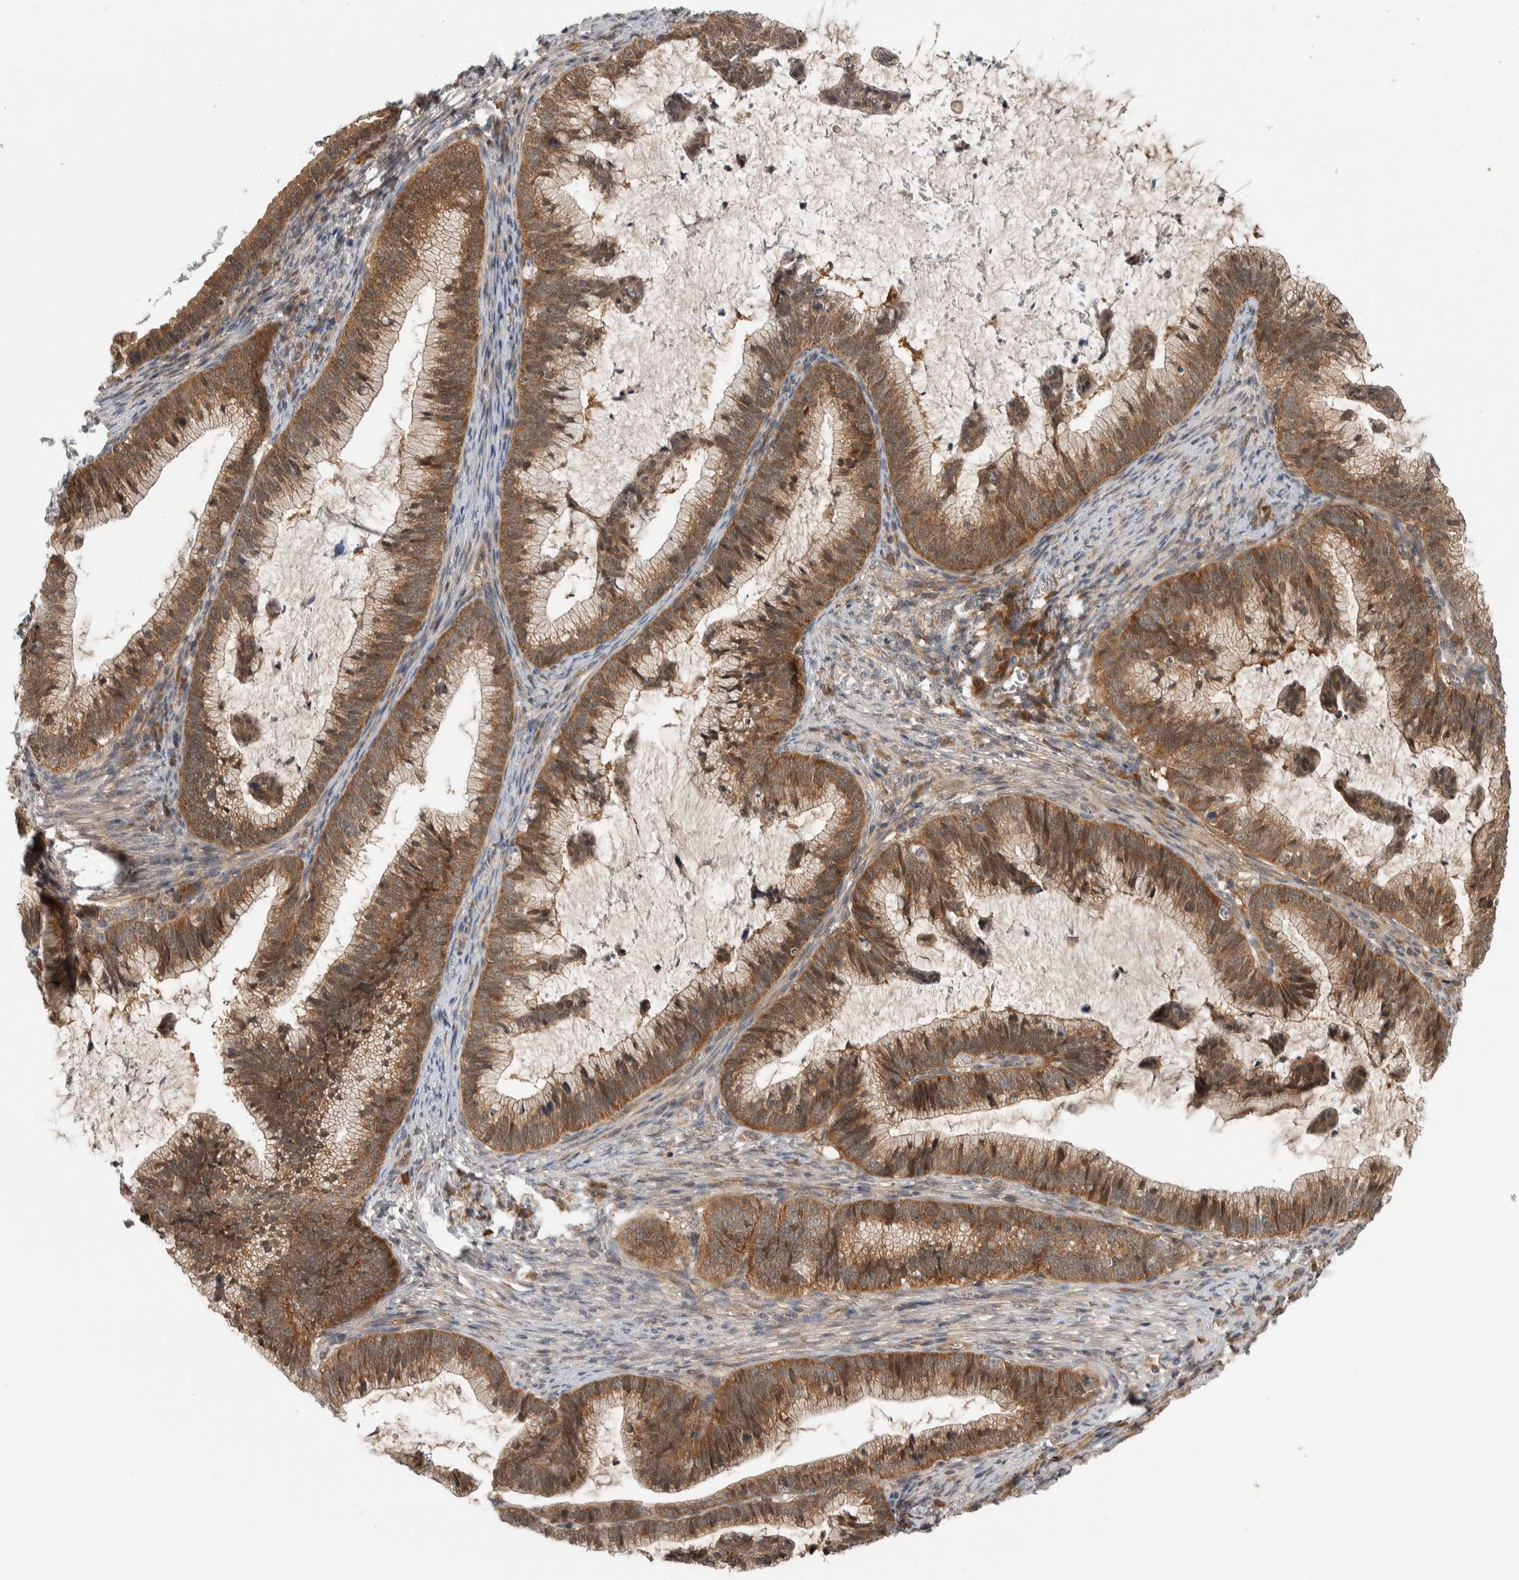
{"staining": {"intensity": "moderate", "quantity": ">75%", "location": "cytoplasmic/membranous"}, "tissue": "cervical cancer", "cell_type": "Tumor cells", "image_type": "cancer", "snomed": [{"axis": "morphology", "description": "Adenocarcinoma, NOS"}, {"axis": "topography", "description": "Cervix"}], "caption": "An image of human cervical cancer stained for a protein shows moderate cytoplasmic/membranous brown staining in tumor cells. (DAB IHC with brightfield microscopy, high magnification).", "gene": "CCDC43", "patient": {"sex": "female", "age": 36}}